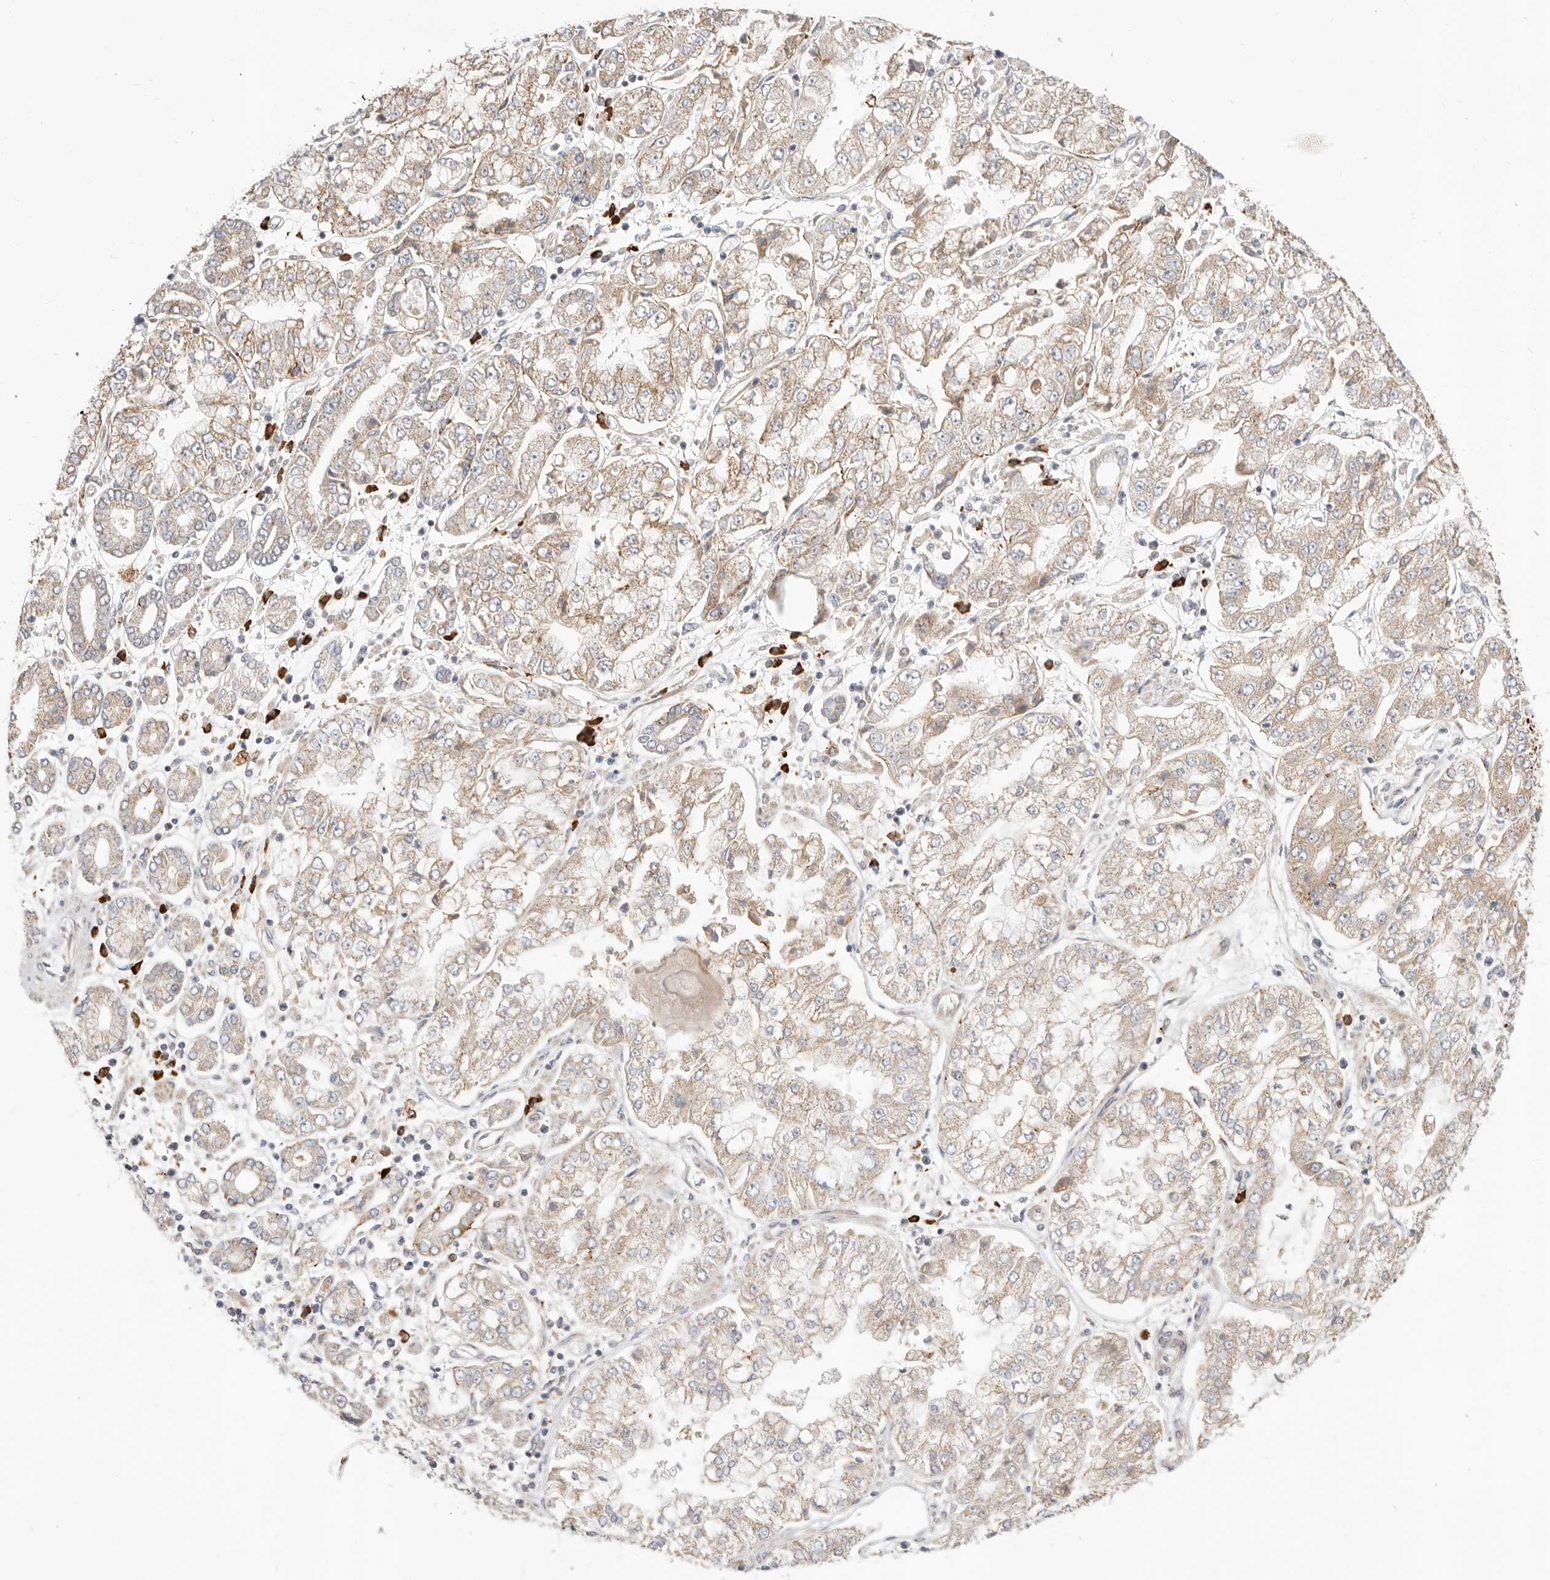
{"staining": {"intensity": "weak", "quantity": ">75%", "location": "cytoplasmic/membranous"}, "tissue": "stomach cancer", "cell_type": "Tumor cells", "image_type": "cancer", "snomed": [{"axis": "morphology", "description": "Adenocarcinoma, NOS"}, {"axis": "topography", "description": "Stomach"}], "caption": "Immunohistochemistry (IHC) micrograph of neoplastic tissue: human stomach cancer (adenocarcinoma) stained using immunohistochemistry demonstrates low levels of weak protein expression localized specifically in the cytoplasmic/membranous of tumor cells, appearing as a cytoplasmic/membranous brown color.", "gene": "USH1C", "patient": {"sex": "male", "age": 76}}